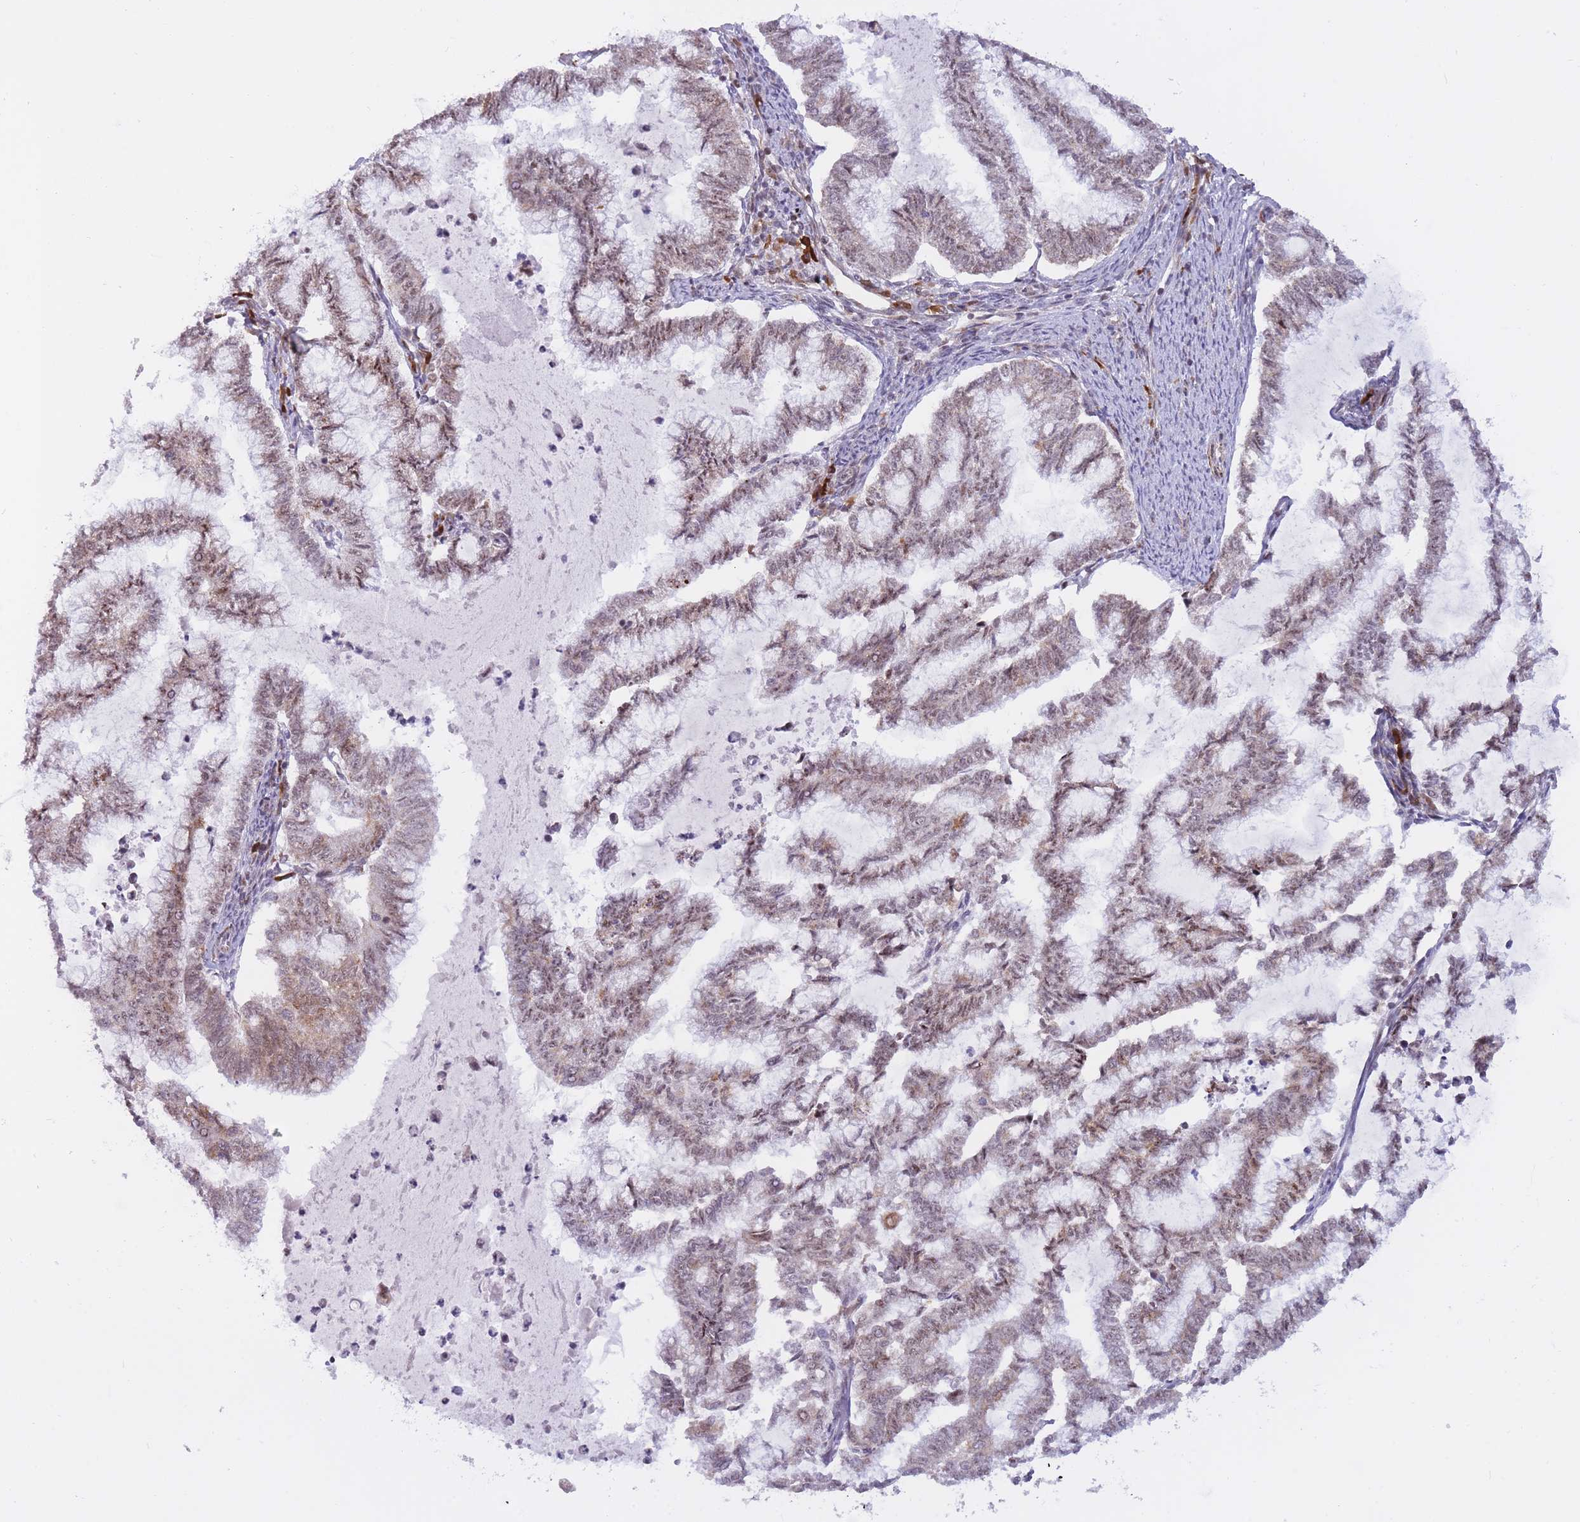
{"staining": {"intensity": "moderate", "quantity": "25%-75%", "location": "cytoplasmic/membranous,nuclear"}, "tissue": "endometrial cancer", "cell_type": "Tumor cells", "image_type": "cancer", "snomed": [{"axis": "morphology", "description": "Adenocarcinoma, NOS"}, {"axis": "topography", "description": "Endometrium"}], "caption": "The micrograph exhibits immunohistochemical staining of endometrial cancer. There is moderate cytoplasmic/membranous and nuclear positivity is appreciated in about 25%-75% of tumor cells.", "gene": "CYP2B6", "patient": {"sex": "female", "age": 79}}